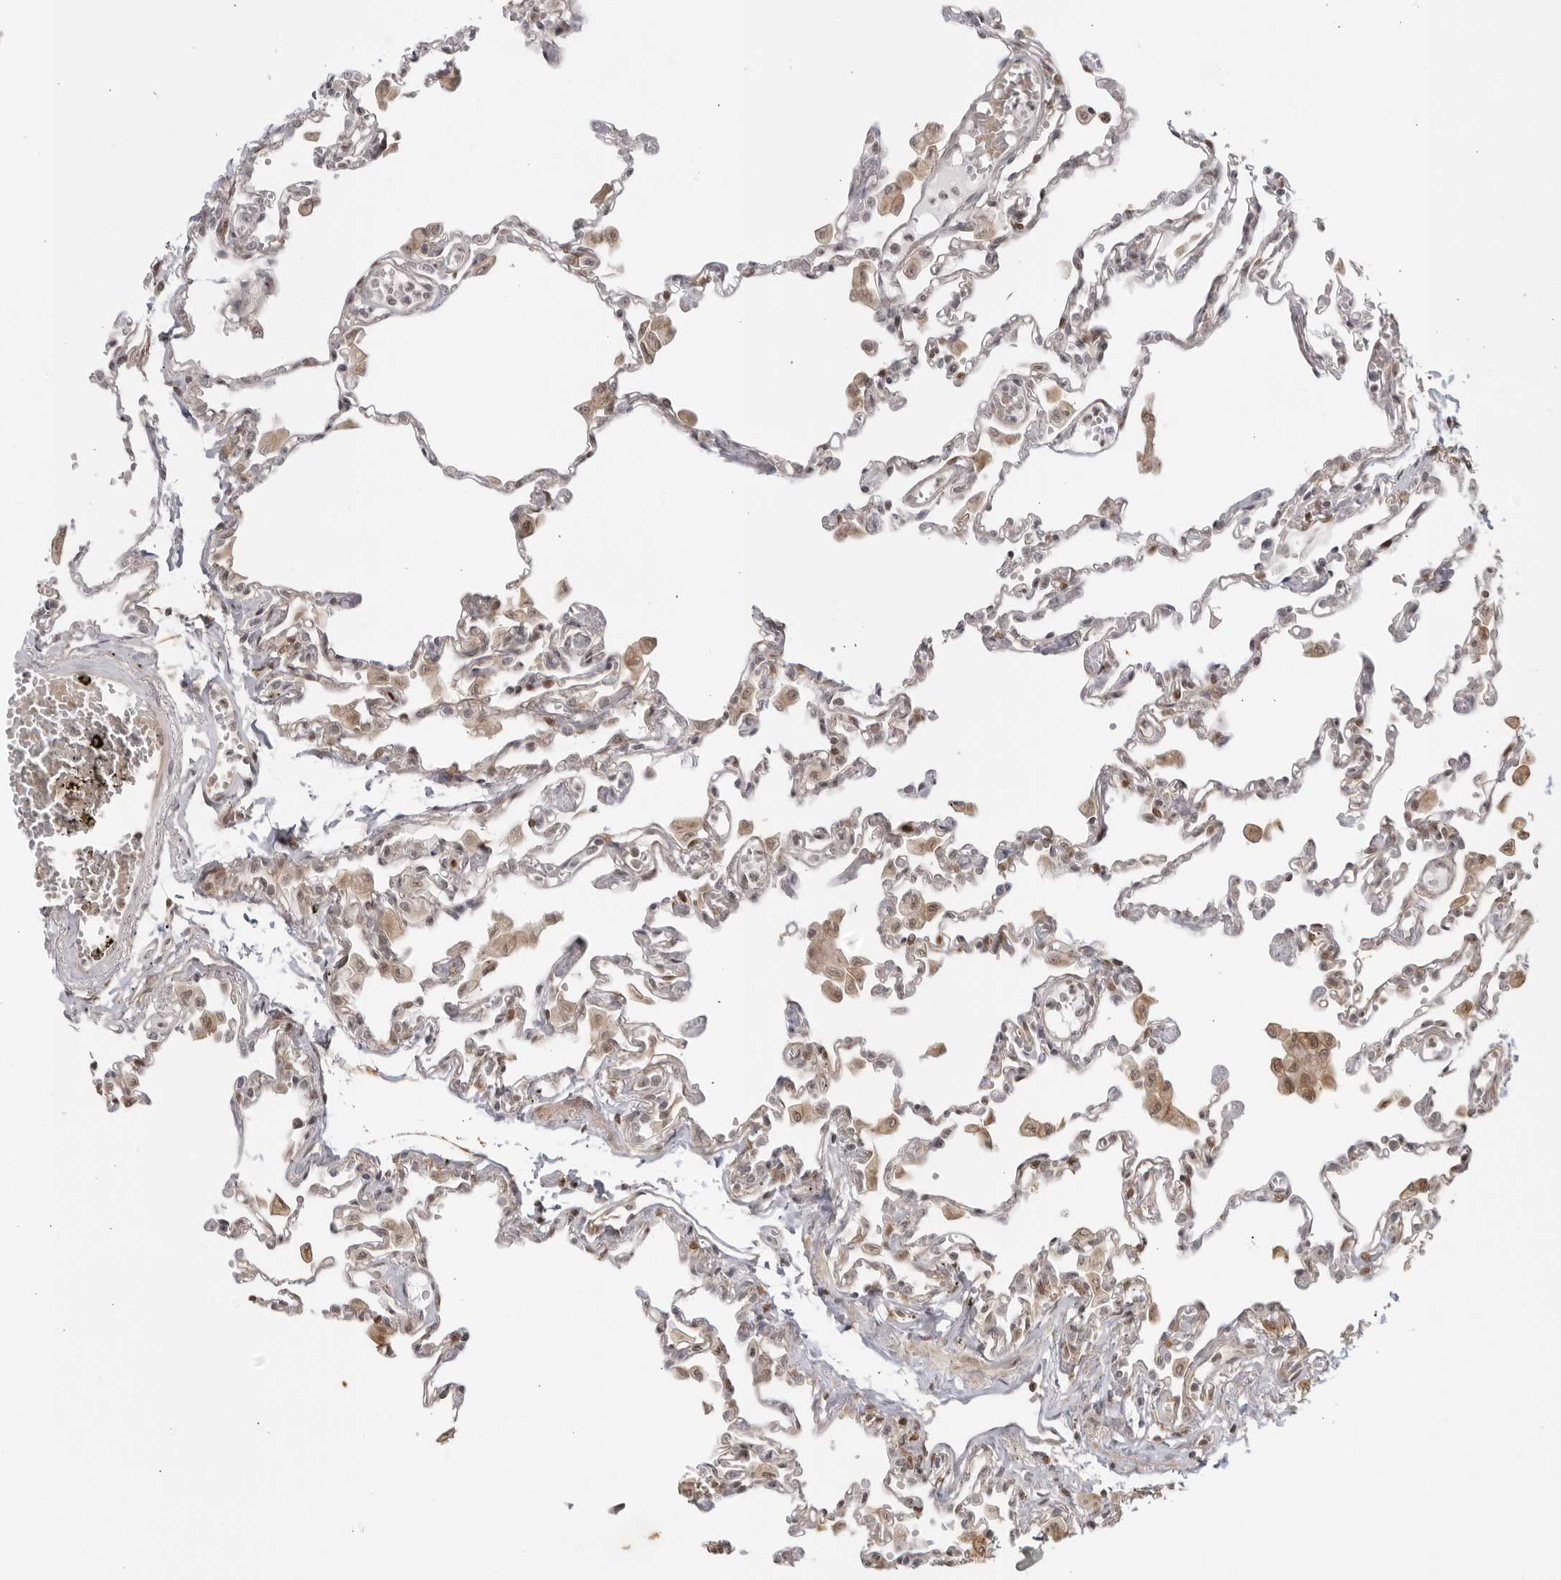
{"staining": {"intensity": "moderate", "quantity": "25%-75%", "location": "cytoplasmic/membranous,nuclear"}, "tissue": "lung", "cell_type": "Alveolar cells", "image_type": "normal", "snomed": [{"axis": "morphology", "description": "Normal tissue, NOS"}, {"axis": "topography", "description": "Bronchus"}, {"axis": "topography", "description": "Lung"}], "caption": "IHC micrograph of benign human lung stained for a protein (brown), which shows medium levels of moderate cytoplasmic/membranous,nuclear staining in approximately 25%-75% of alveolar cells.", "gene": "TCF21", "patient": {"sex": "female", "age": 49}}